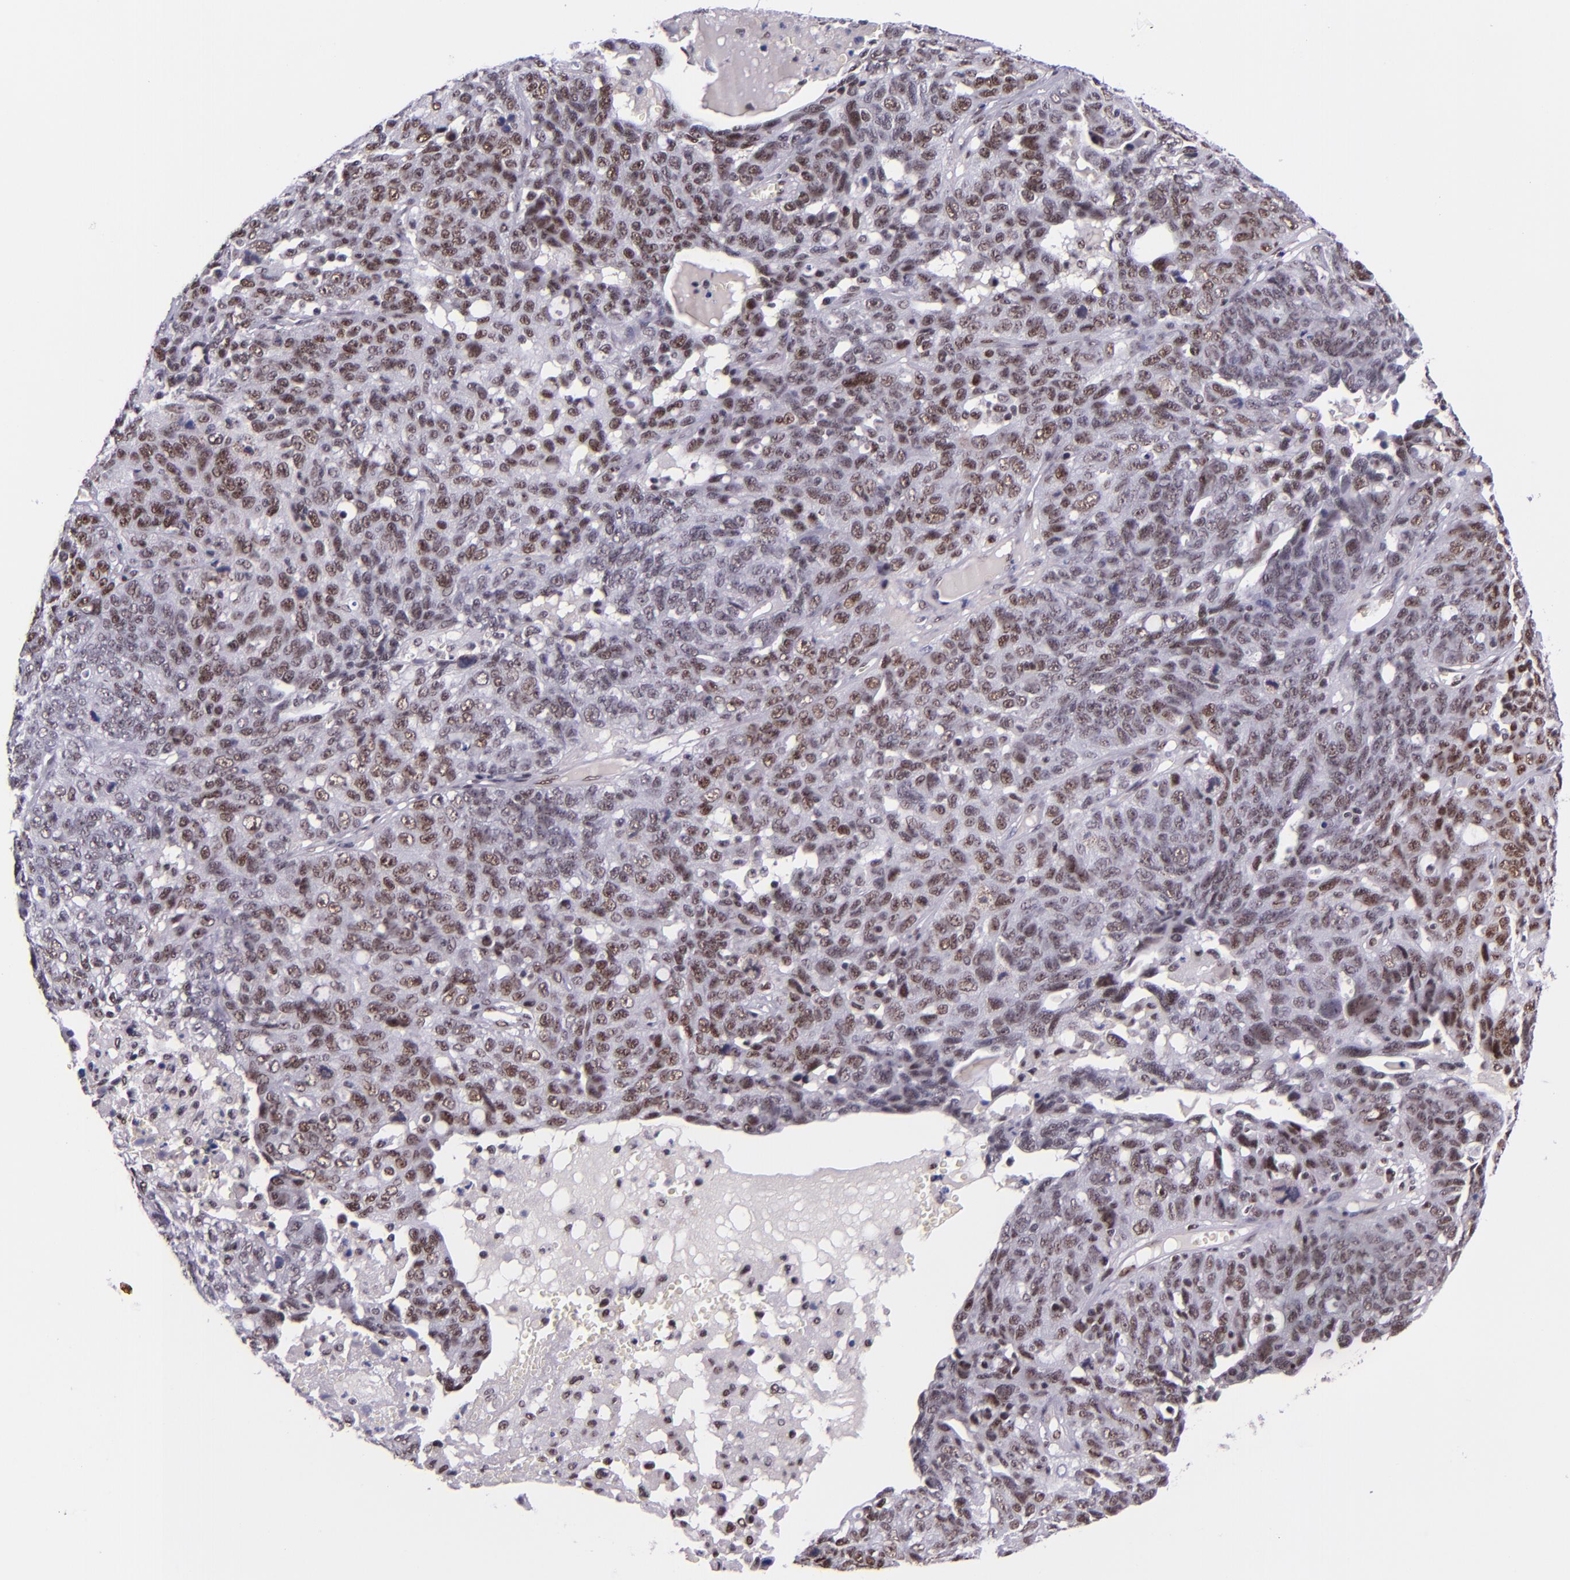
{"staining": {"intensity": "moderate", "quantity": ">75%", "location": "nuclear"}, "tissue": "ovarian cancer", "cell_type": "Tumor cells", "image_type": "cancer", "snomed": [{"axis": "morphology", "description": "Cystadenocarcinoma, serous, NOS"}, {"axis": "topography", "description": "Ovary"}], "caption": "Immunohistochemical staining of human ovarian serous cystadenocarcinoma reveals medium levels of moderate nuclear staining in approximately >75% of tumor cells.", "gene": "GPKOW", "patient": {"sex": "female", "age": 71}}